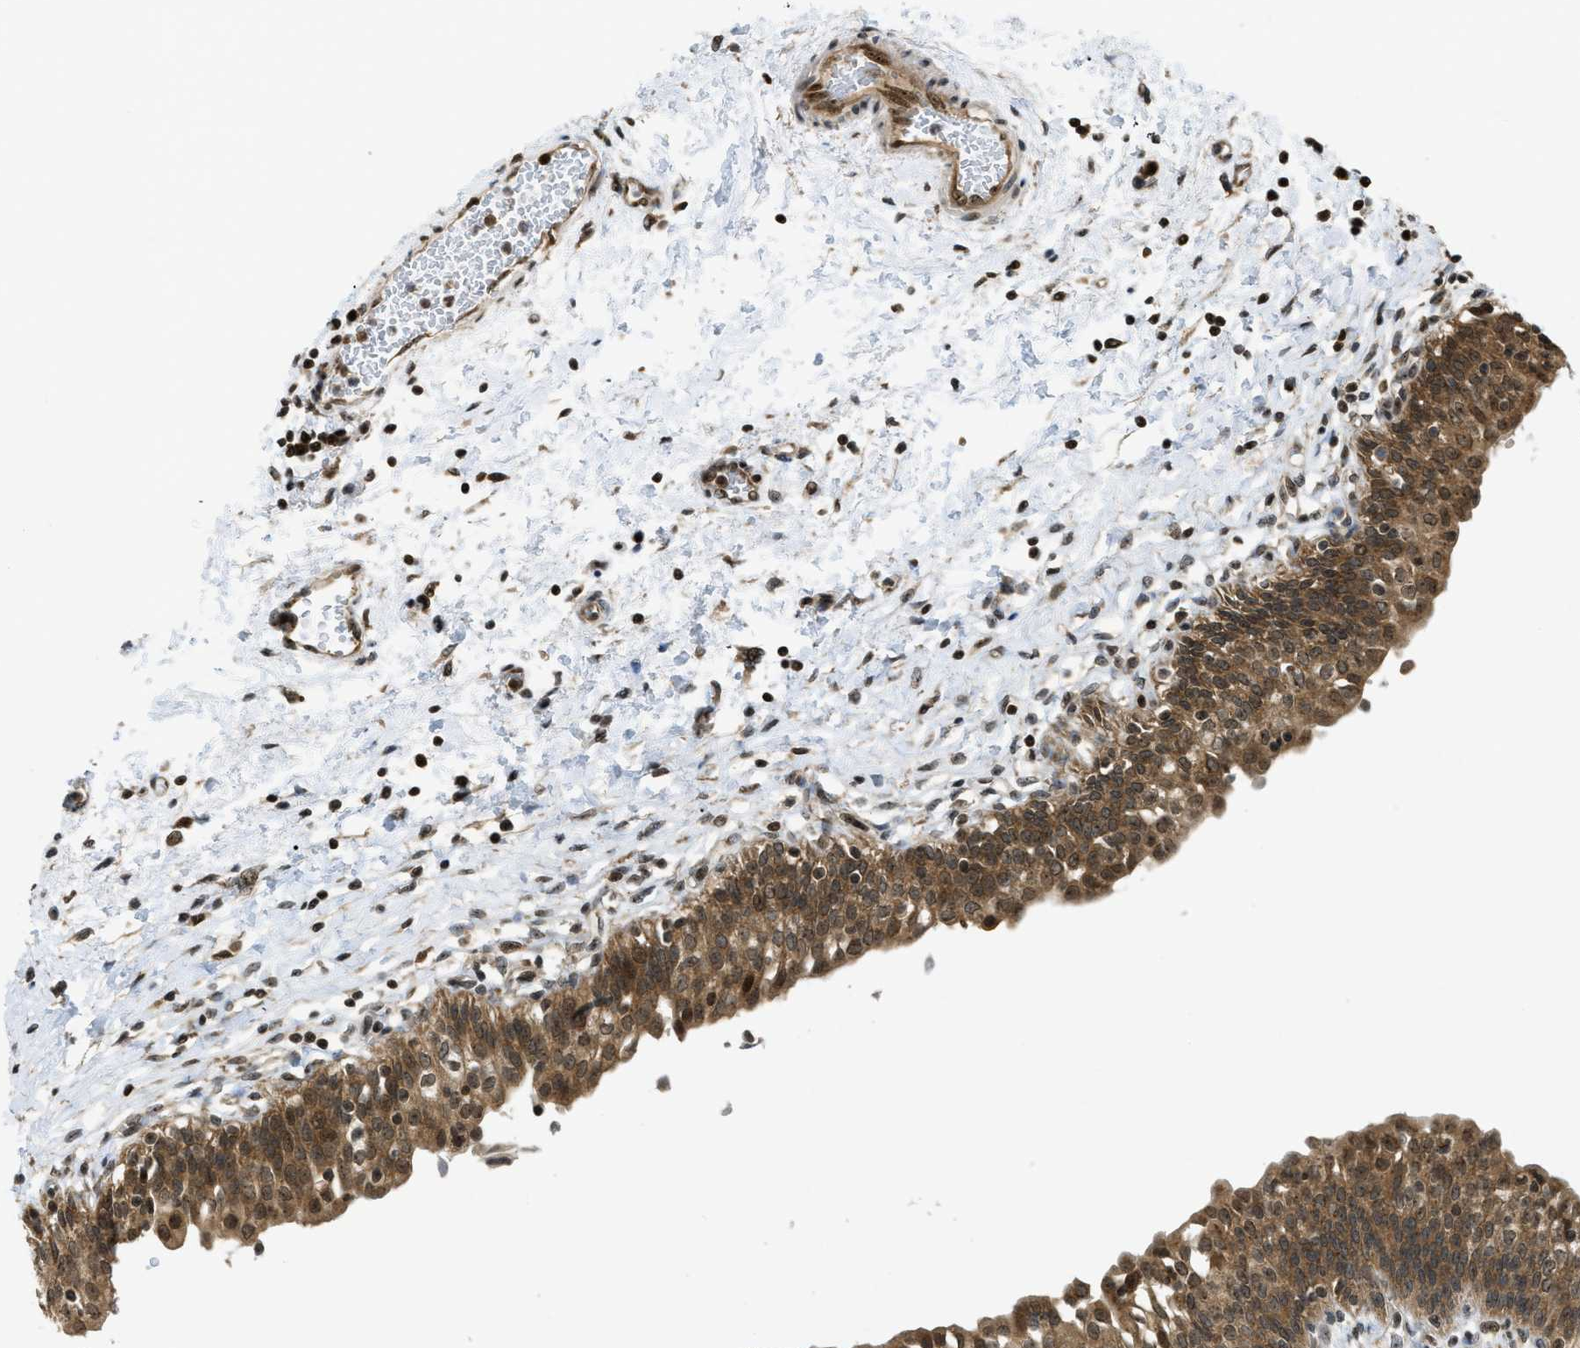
{"staining": {"intensity": "moderate", "quantity": ">75%", "location": "cytoplasmic/membranous,nuclear"}, "tissue": "urinary bladder", "cell_type": "Urothelial cells", "image_type": "normal", "snomed": [{"axis": "morphology", "description": "Normal tissue, NOS"}, {"axis": "topography", "description": "Urinary bladder"}], "caption": "High-magnification brightfield microscopy of unremarkable urinary bladder stained with DAB (brown) and counterstained with hematoxylin (blue). urothelial cells exhibit moderate cytoplasmic/membranous,nuclear staining is identified in approximately>75% of cells. (DAB (3,3'-diaminobenzidine) IHC, brown staining for protein, blue staining for nuclei).", "gene": "TACC1", "patient": {"sex": "male", "age": 55}}